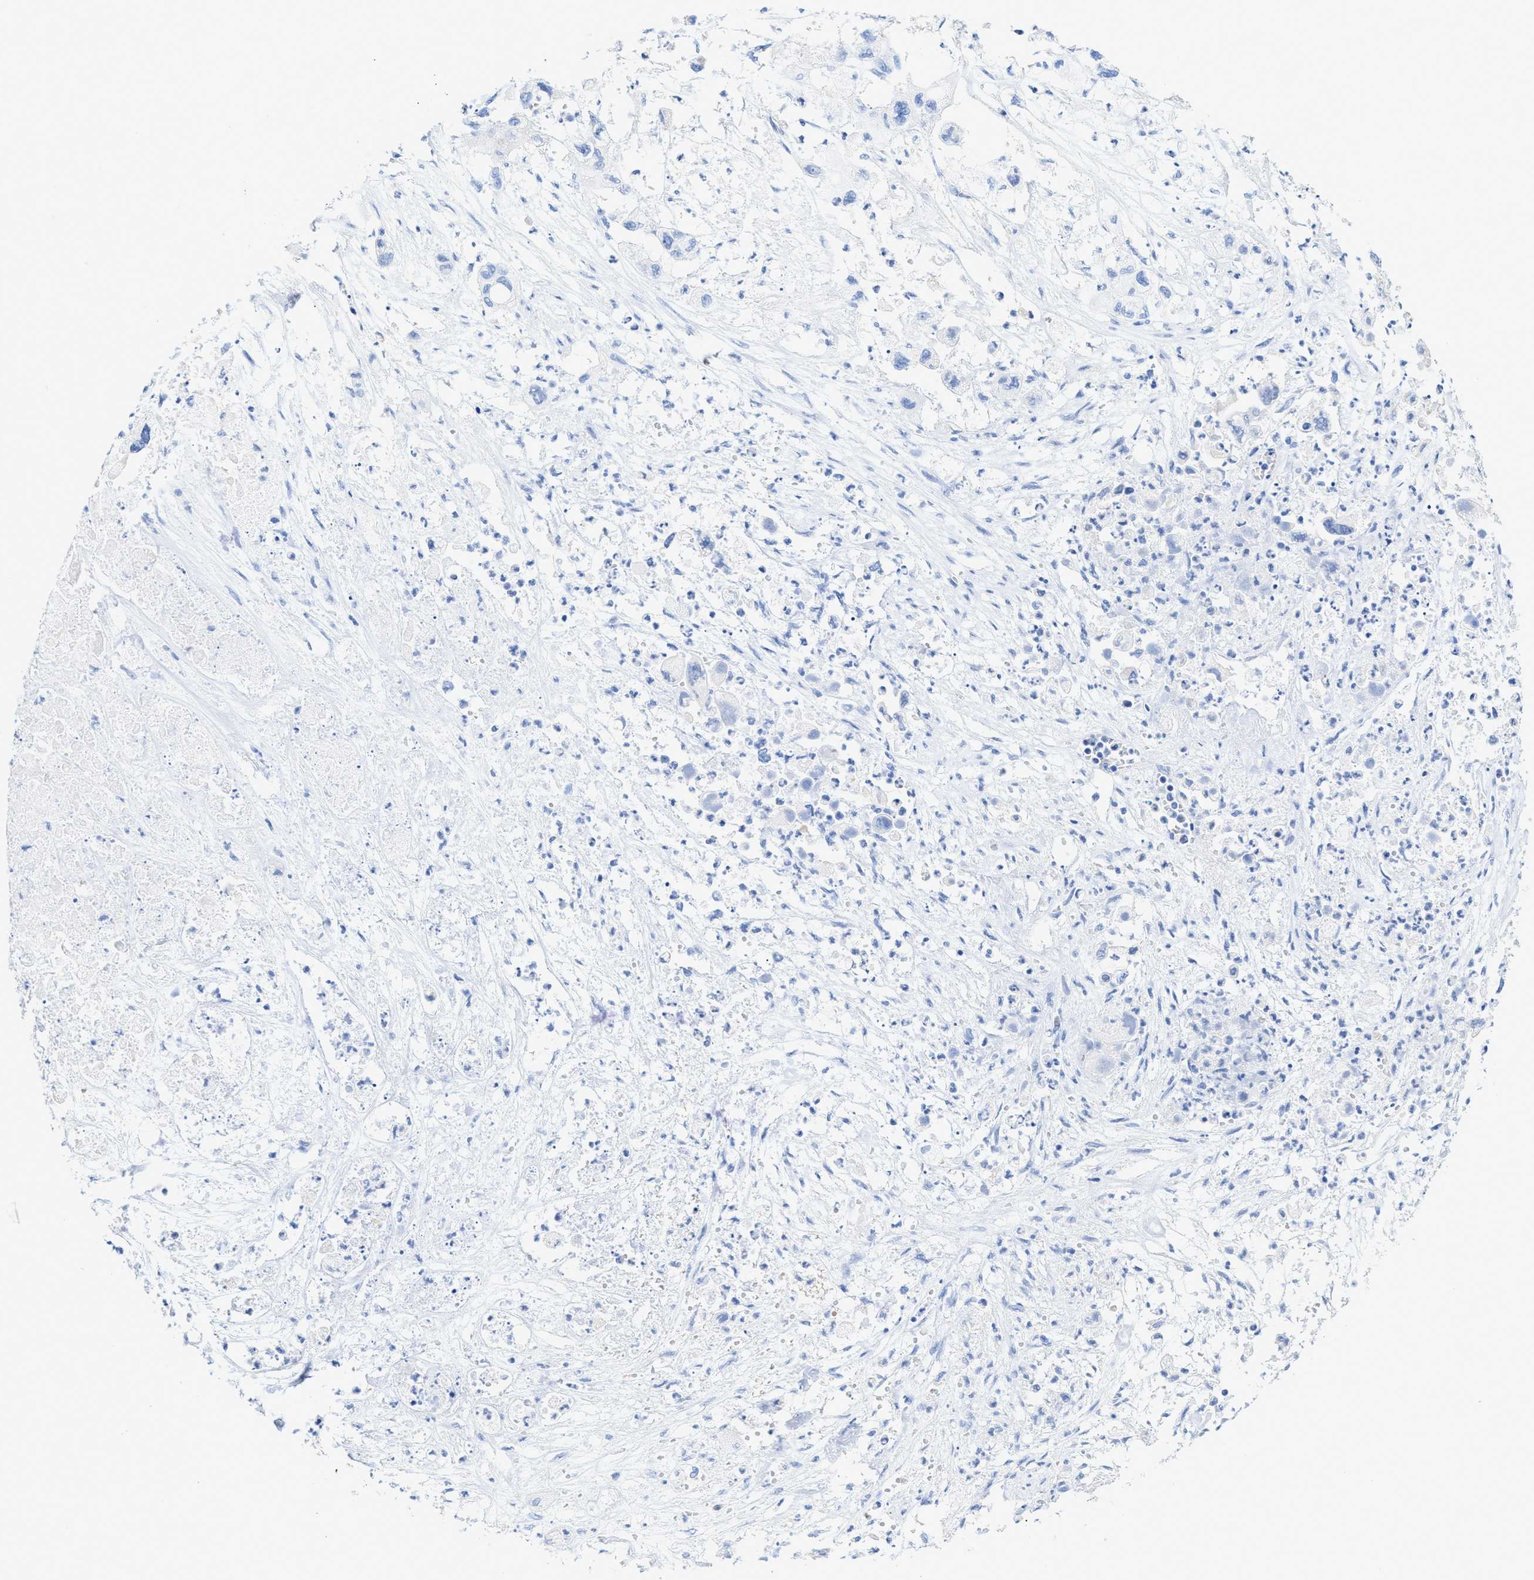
{"staining": {"intensity": "negative", "quantity": "none", "location": "none"}, "tissue": "pancreatic cancer", "cell_type": "Tumor cells", "image_type": "cancer", "snomed": [{"axis": "morphology", "description": "Adenocarcinoma, NOS"}, {"axis": "topography", "description": "Pancreas"}], "caption": "High power microscopy image of an IHC micrograph of adenocarcinoma (pancreatic), revealing no significant expression in tumor cells. The staining is performed using DAB brown chromogen with nuclei counter-stained in using hematoxylin.", "gene": "ANKFN1", "patient": {"sex": "female", "age": 78}}